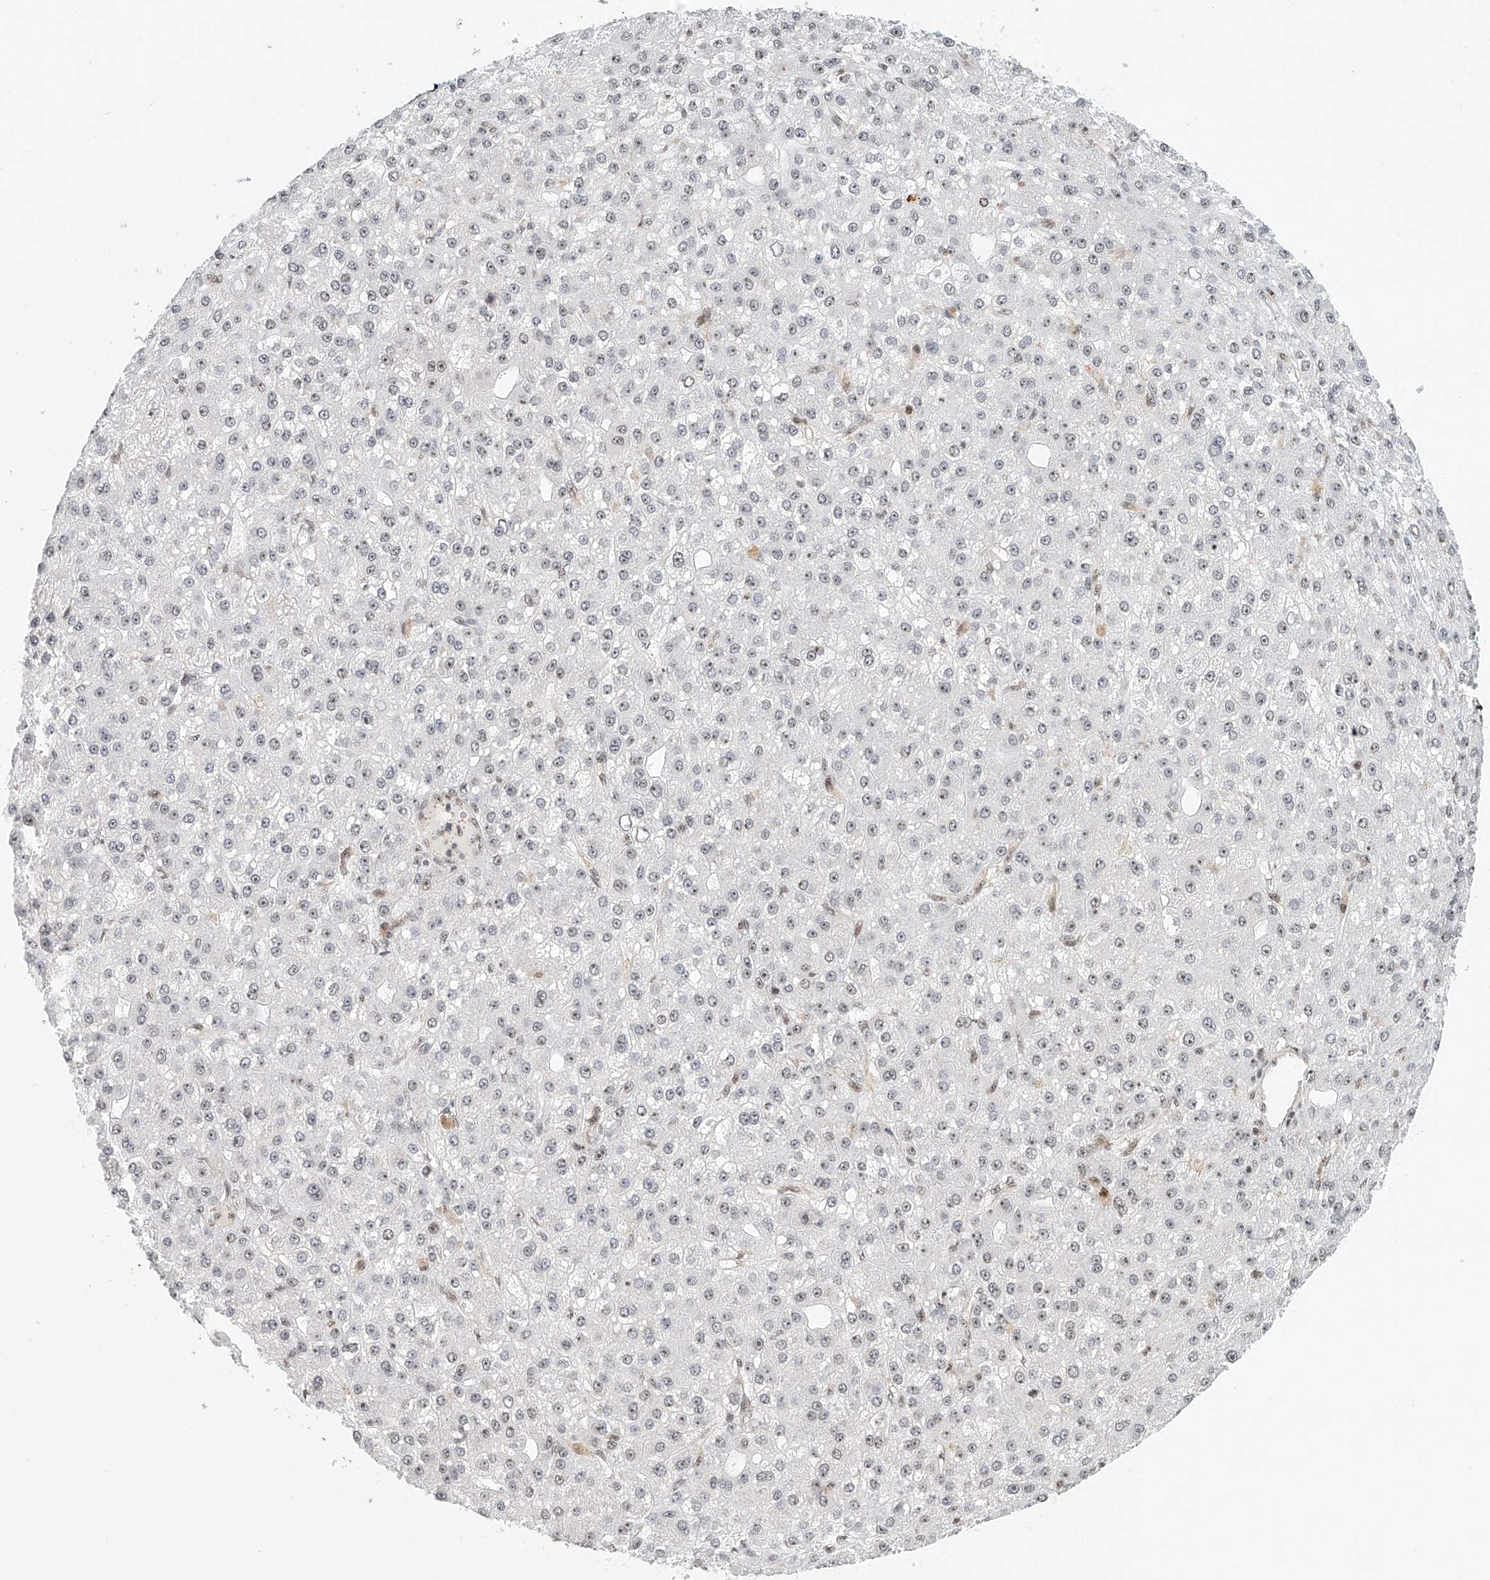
{"staining": {"intensity": "weak", "quantity": "<25%", "location": "nuclear"}, "tissue": "liver cancer", "cell_type": "Tumor cells", "image_type": "cancer", "snomed": [{"axis": "morphology", "description": "Carcinoma, Hepatocellular, NOS"}, {"axis": "topography", "description": "Liver"}], "caption": "The image shows no staining of tumor cells in liver cancer (hepatocellular carcinoma).", "gene": "PRUNE2", "patient": {"sex": "male", "age": 67}}